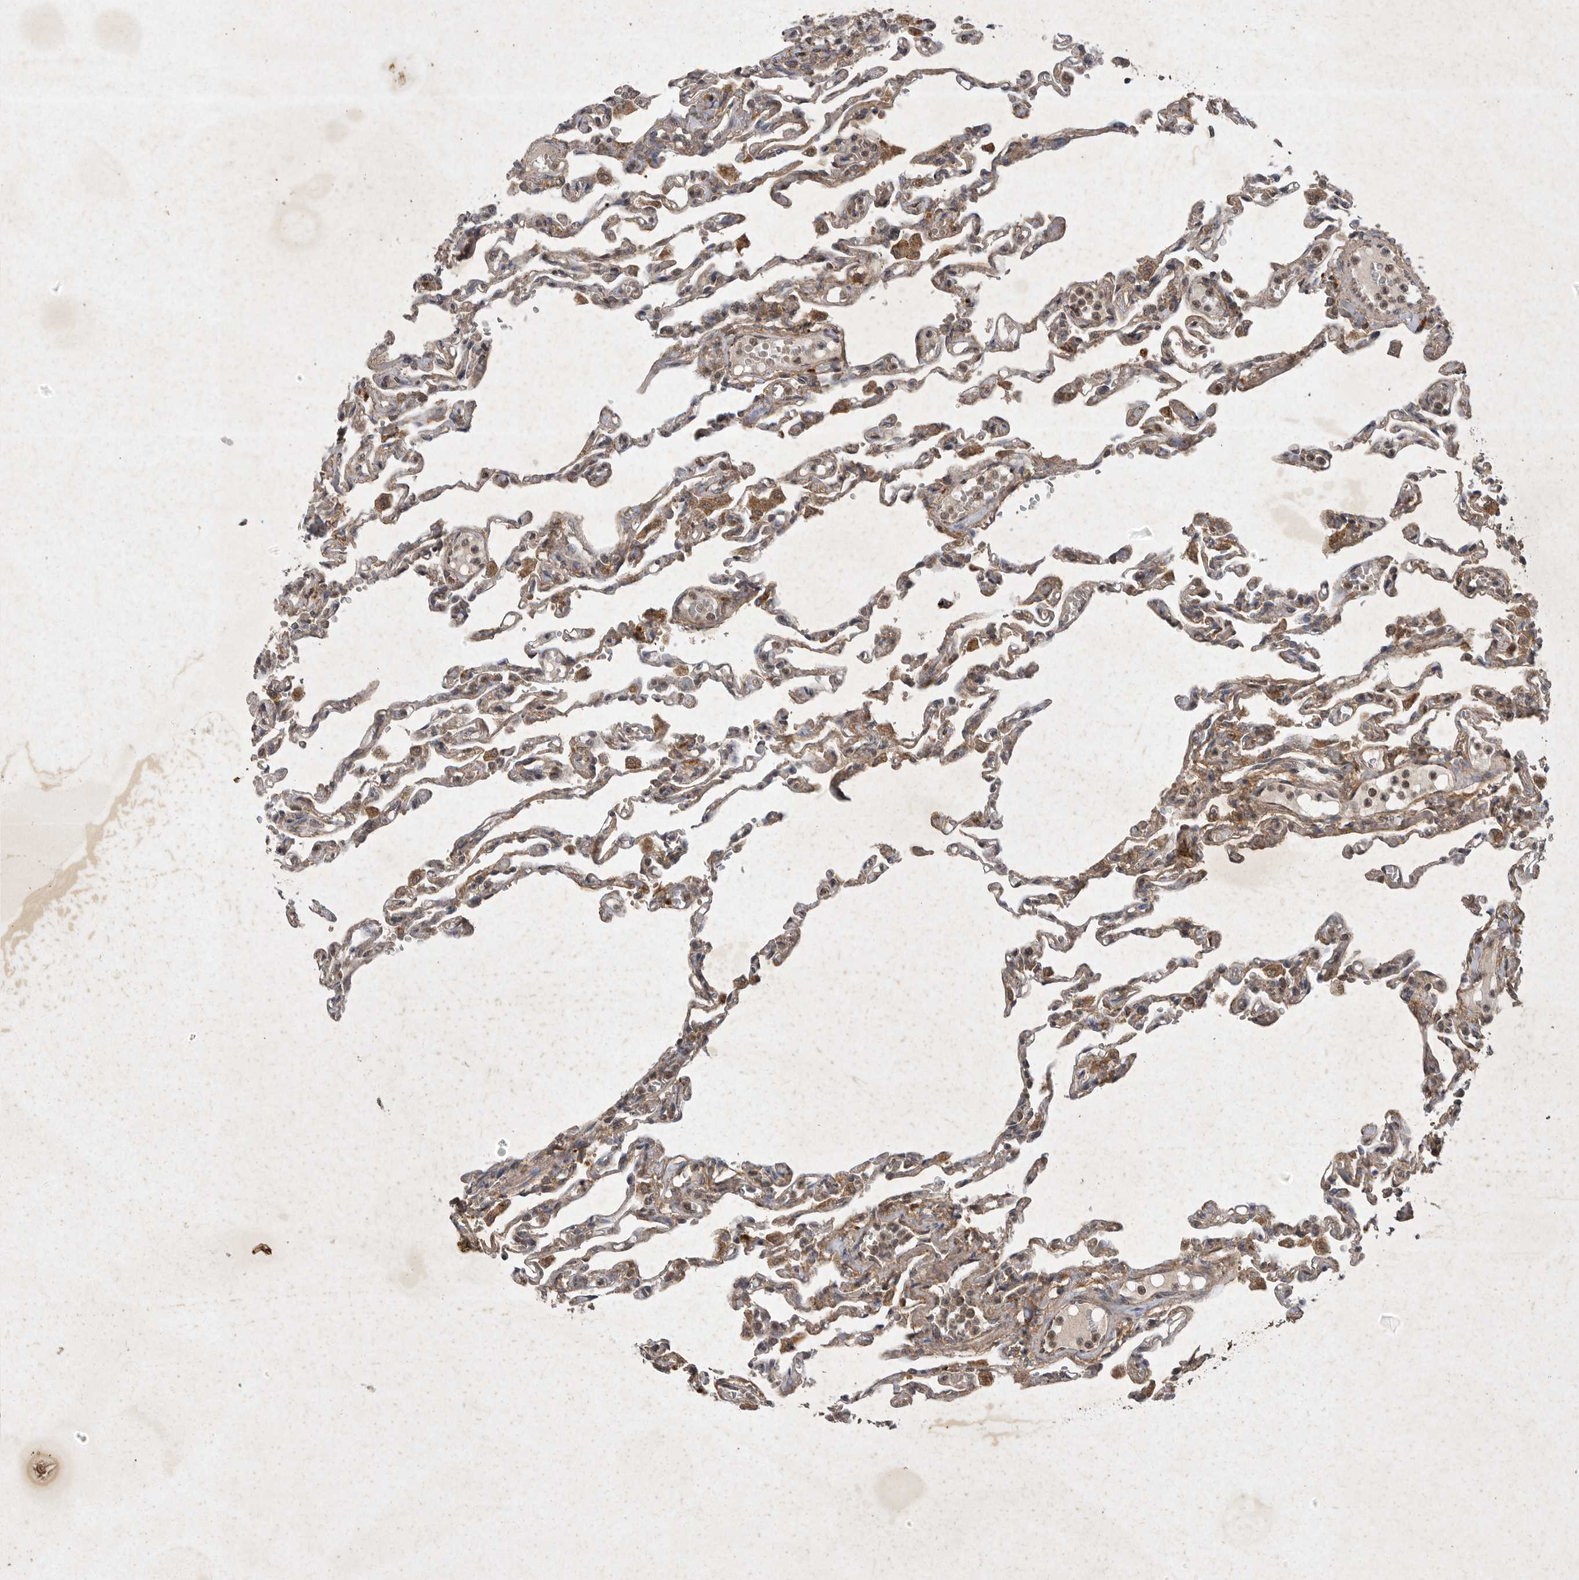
{"staining": {"intensity": "weak", "quantity": "<25%", "location": "cytoplasmic/membranous"}, "tissue": "lung", "cell_type": "Alveolar cells", "image_type": "normal", "snomed": [{"axis": "morphology", "description": "Normal tissue, NOS"}, {"axis": "topography", "description": "Lung"}], "caption": "Human lung stained for a protein using IHC reveals no expression in alveolar cells.", "gene": "DDR1", "patient": {"sex": "male", "age": 21}}